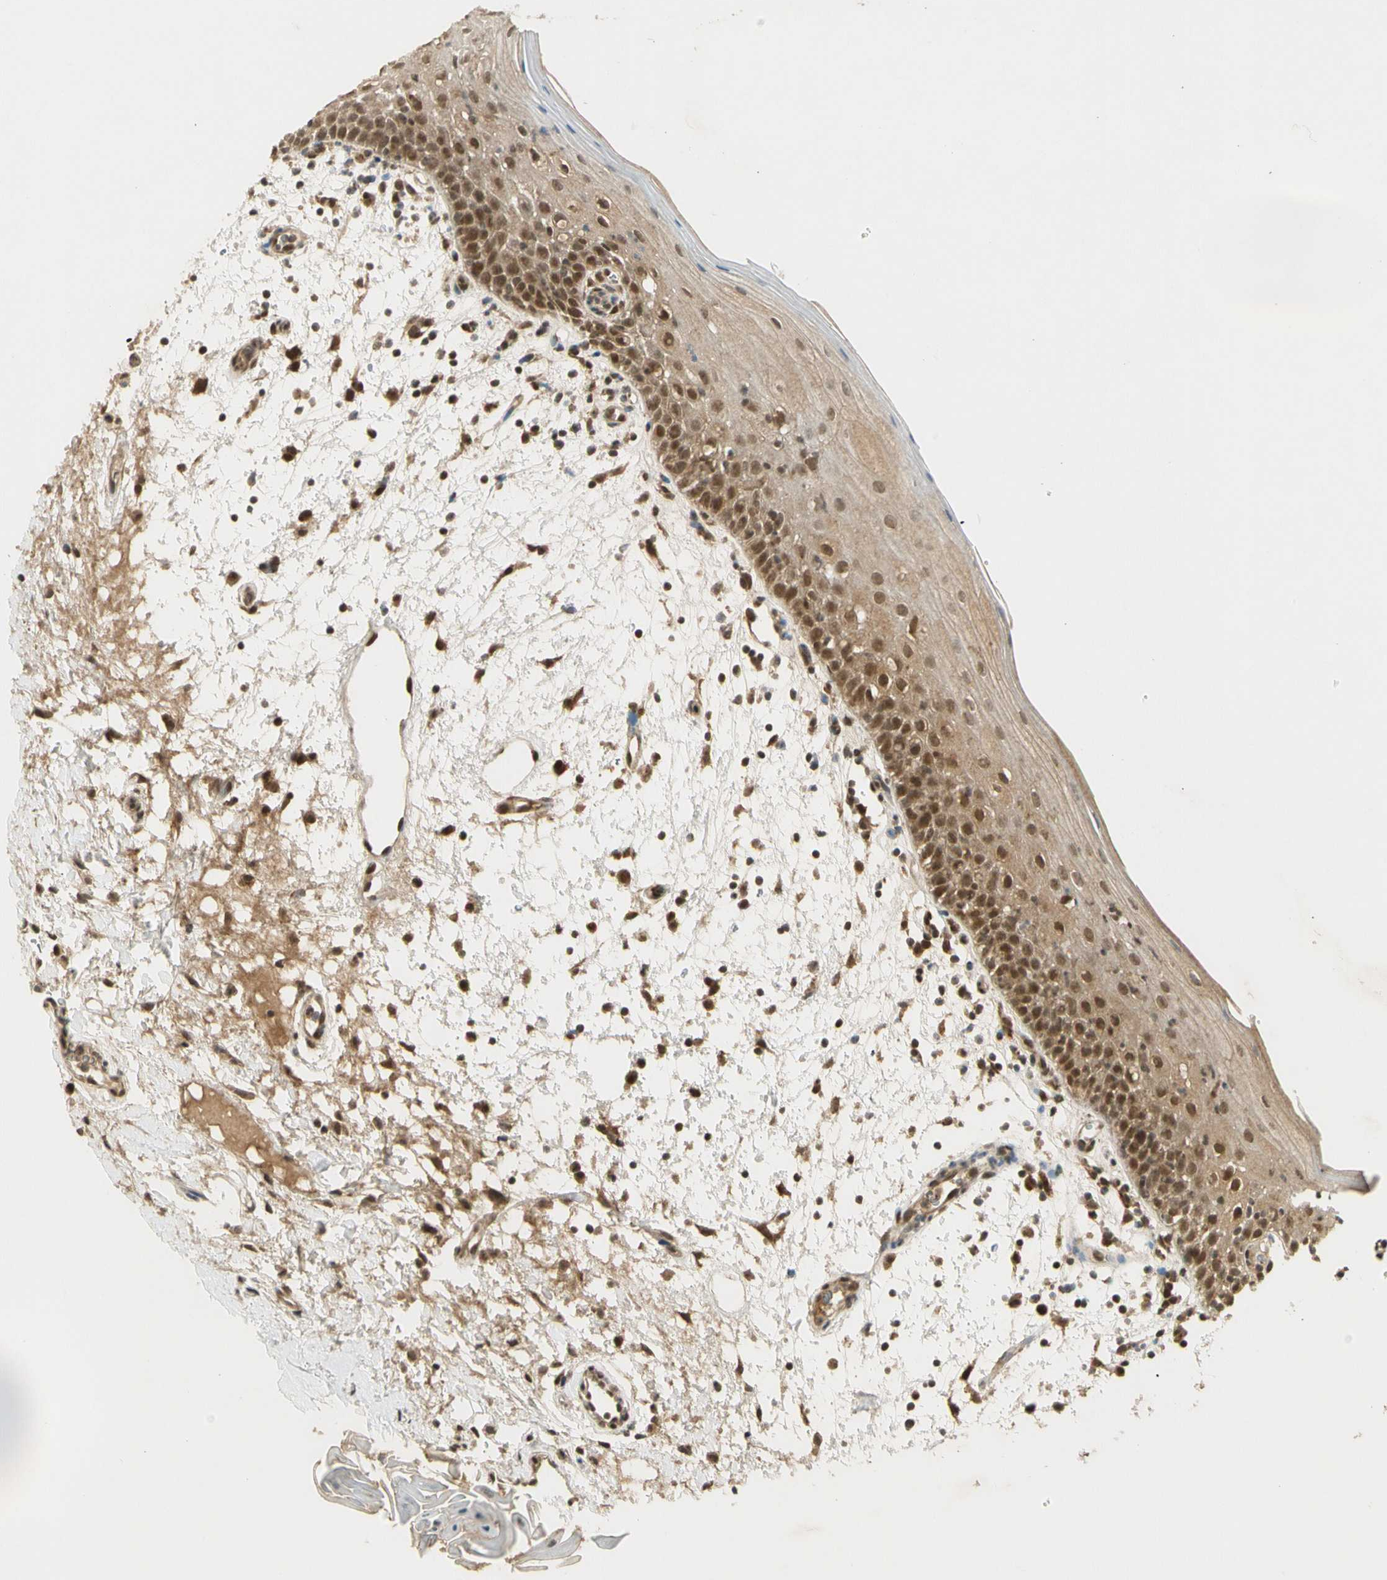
{"staining": {"intensity": "moderate", "quantity": ">75%", "location": "cytoplasmic/membranous,nuclear"}, "tissue": "oral mucosa", "cell_type": "Squamous epithelial cells", "image_type": "normal", "snomed": [{"axis": "morphology", "description": "Normal tissue, NOS"}, {"axis": "morphology", "description": "Squamous cell carcinoma, NOS"}, {"axis": "topography", "description": "Skeletal muscle"}, {"axis": "topography", "description": "Oral tissue"}], "caption": "Moderate cytoplasmic/membranous,nuclear staining is present in about >75% of squamous epithelial cells in unremarkable oral mucosa.", "gene": "ZNF135", "patient": {"sex": "male", "age": 71}}